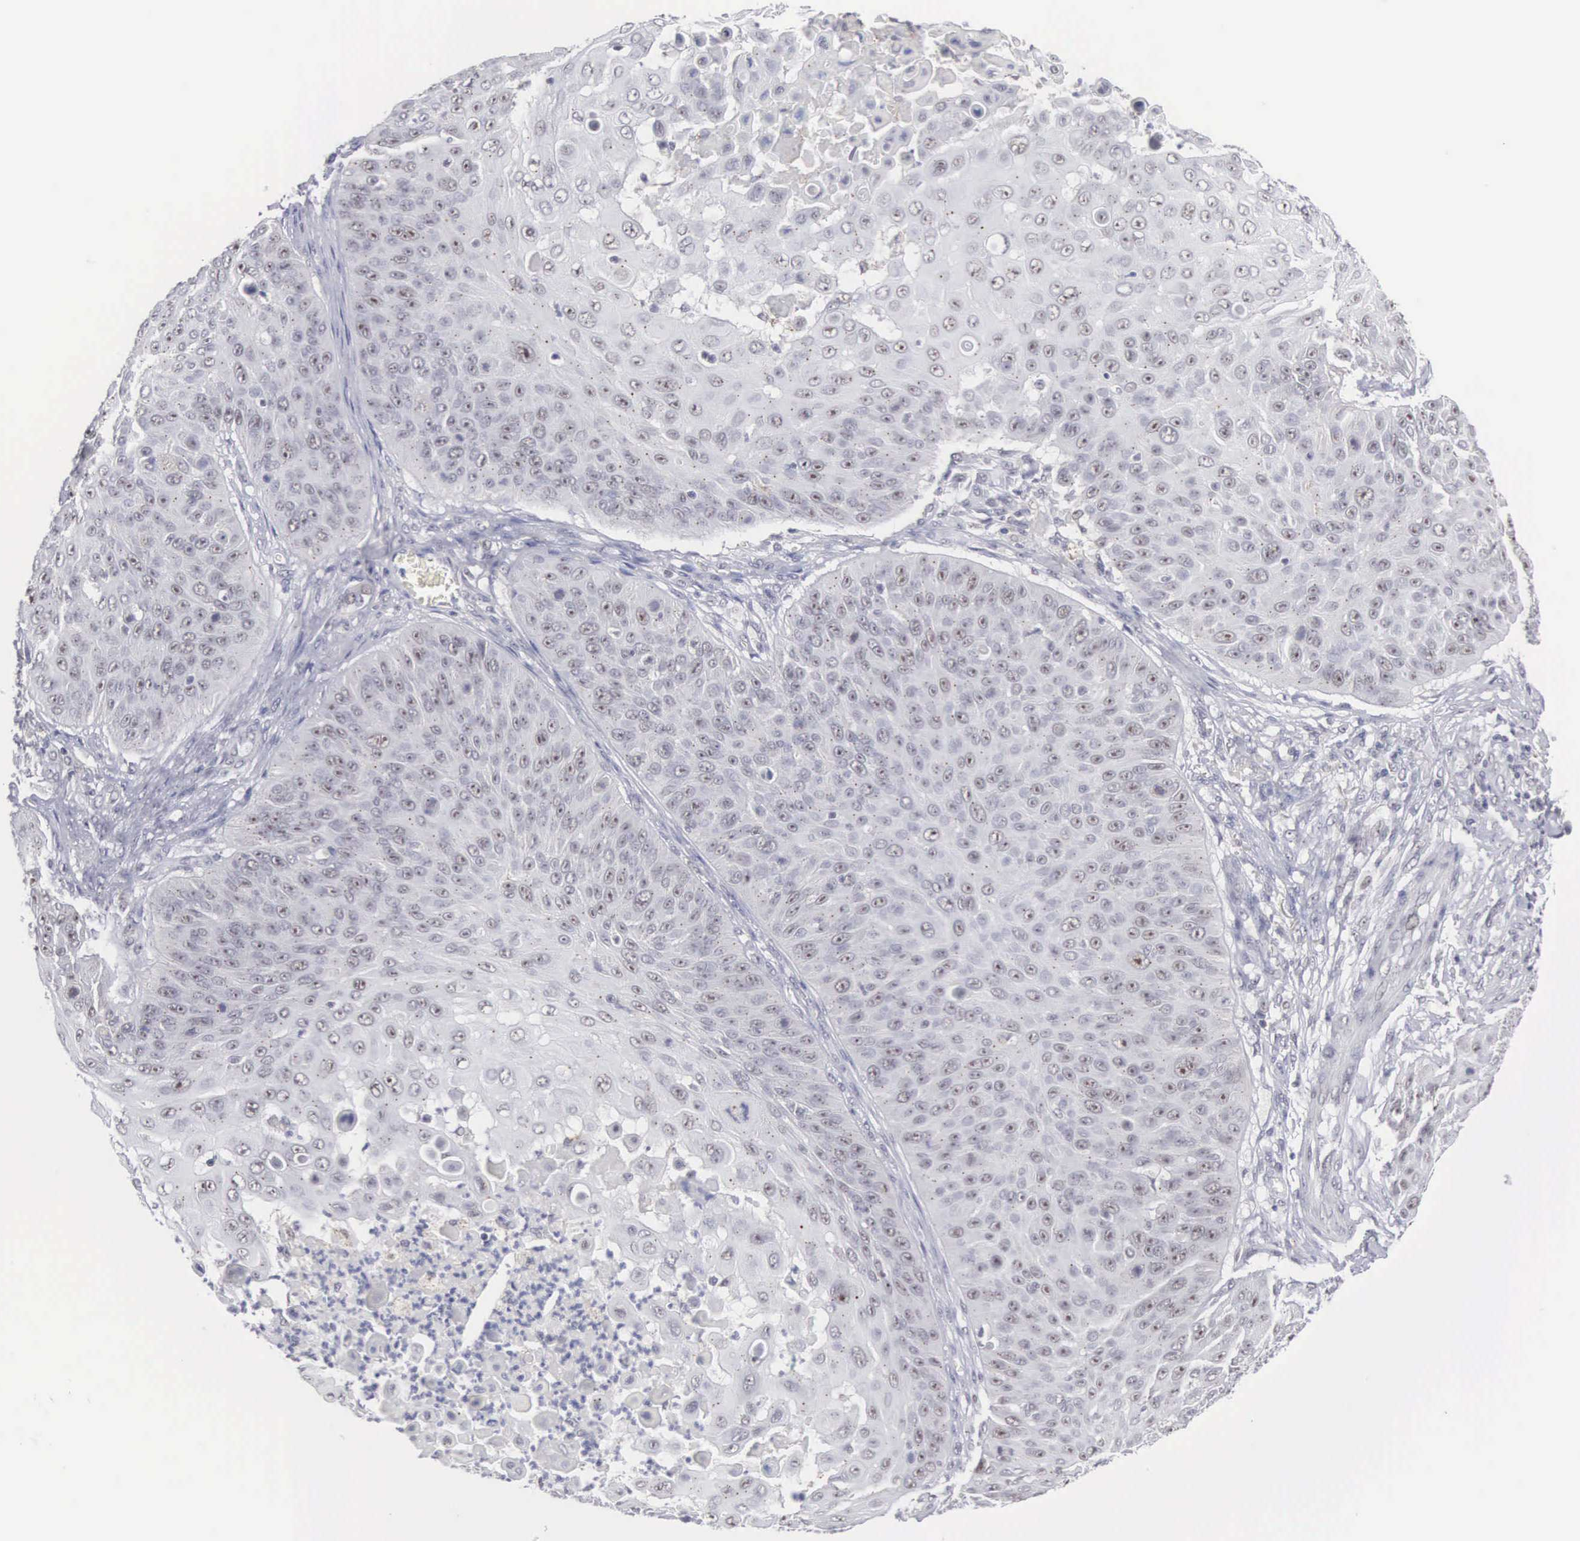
{"staining": {"intensity": "weak", "quantity": "<25%", "location": "nuclear"}, "tissue": "skin cancer", "cell_type": "Tumor cells", "image_type": "cancer", "snomed": [{"axis": "morphology", "description": "Squamous cell carcinoma, NOS"}, {"axis": "topography", "description": "Skin"}], "caption": "IHC micrograph of human skin squamous cell carcinoma stained for a protein (brown), which reveals no staining in tumor cells.", "gene": "MNAT1", "patient": {"sex": "male", "age": 82}}